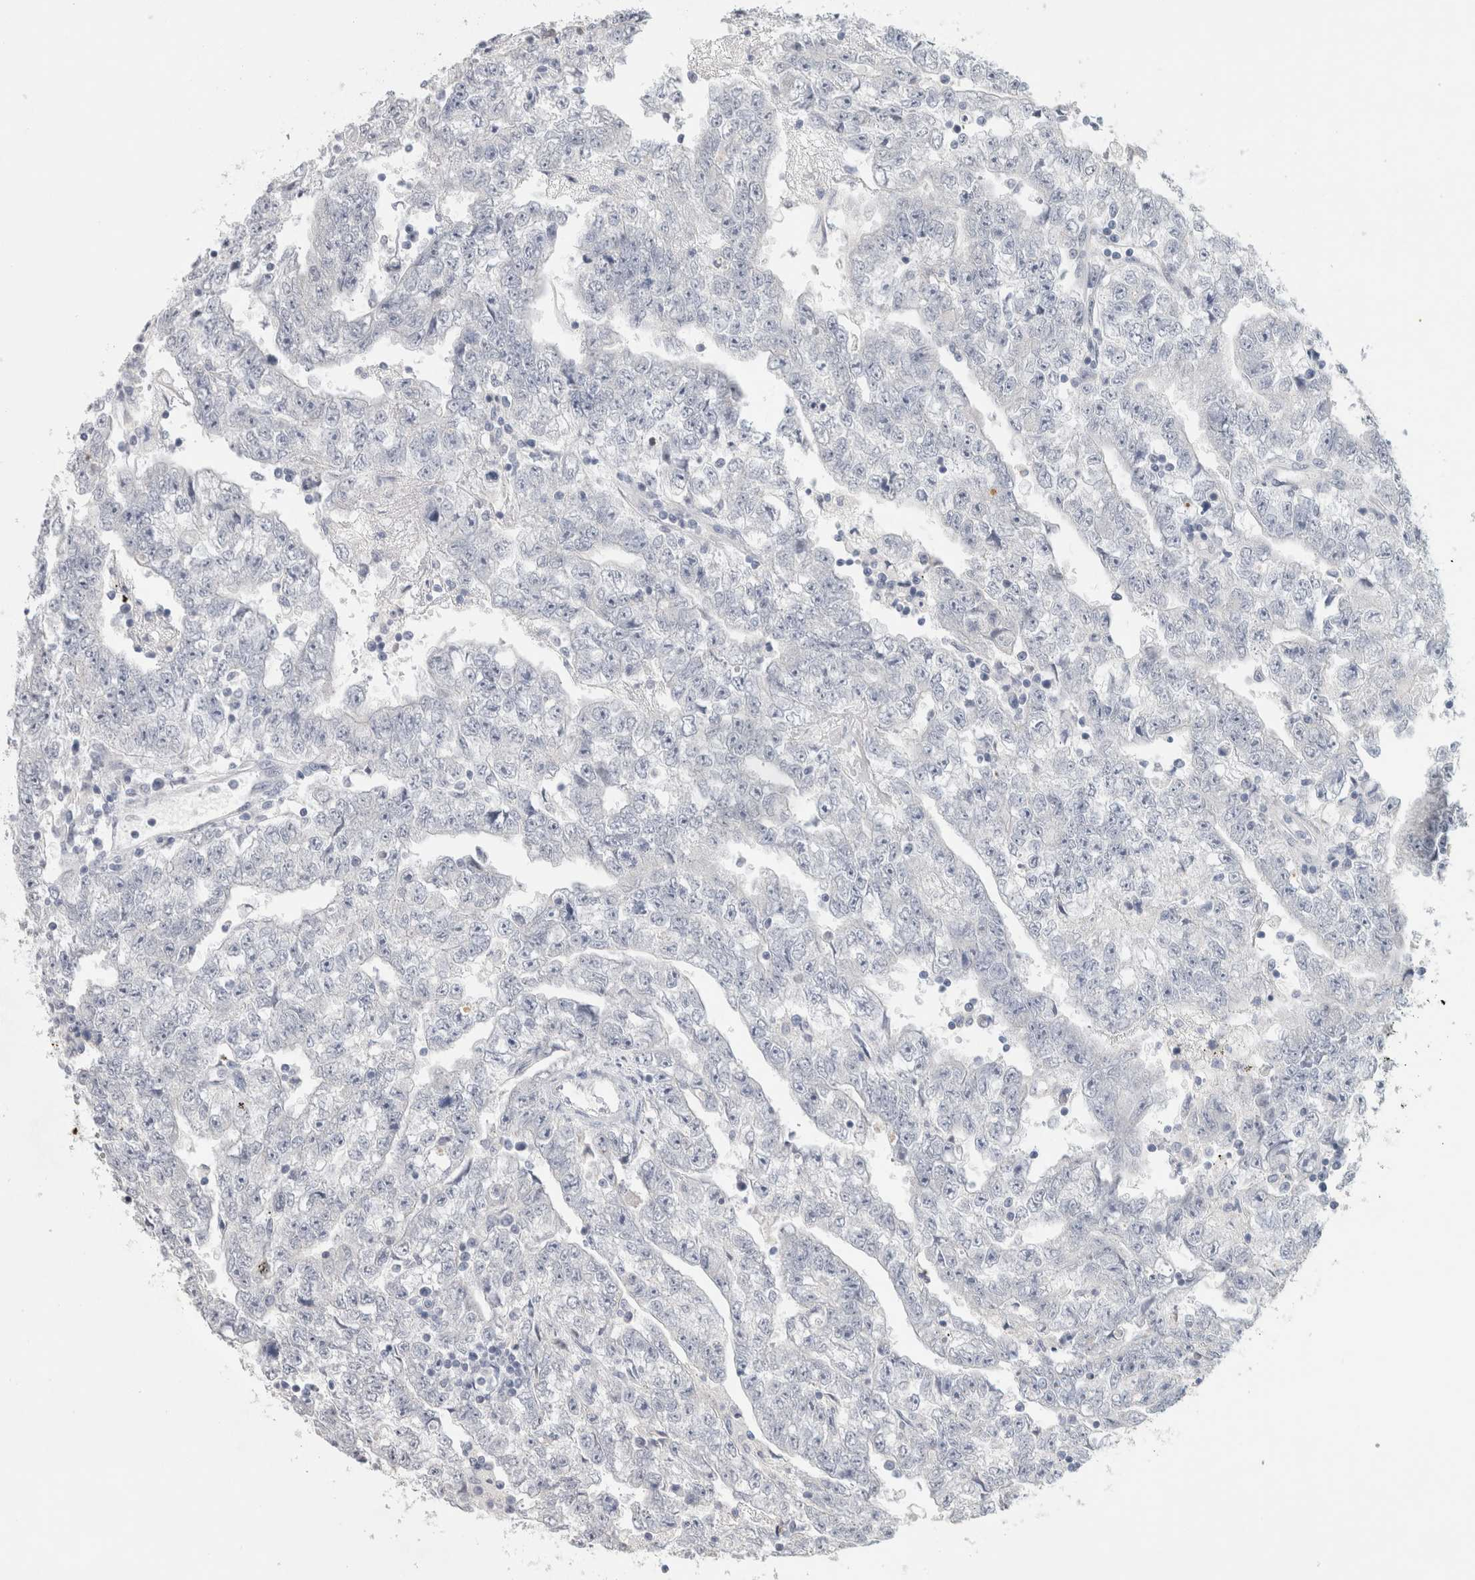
{"staining": {"intensity": "negative", "quantity": "none", "location": "none"}, "tissue": "testis cancer", "cell_type": "Tumor cells", "image_type": "cancer", "snomed": [{"axis": "morphology", "description": "Carcinoma, Embryonal, NOS"}, {"axis": "topography", "description": "Testis"}], "caption": "IHC of testis cancer (embryonal carcinoma) reveals no staining in tumor cells.", "gene": "TONSL", "patient": {"sex": "male", "age": 25}}